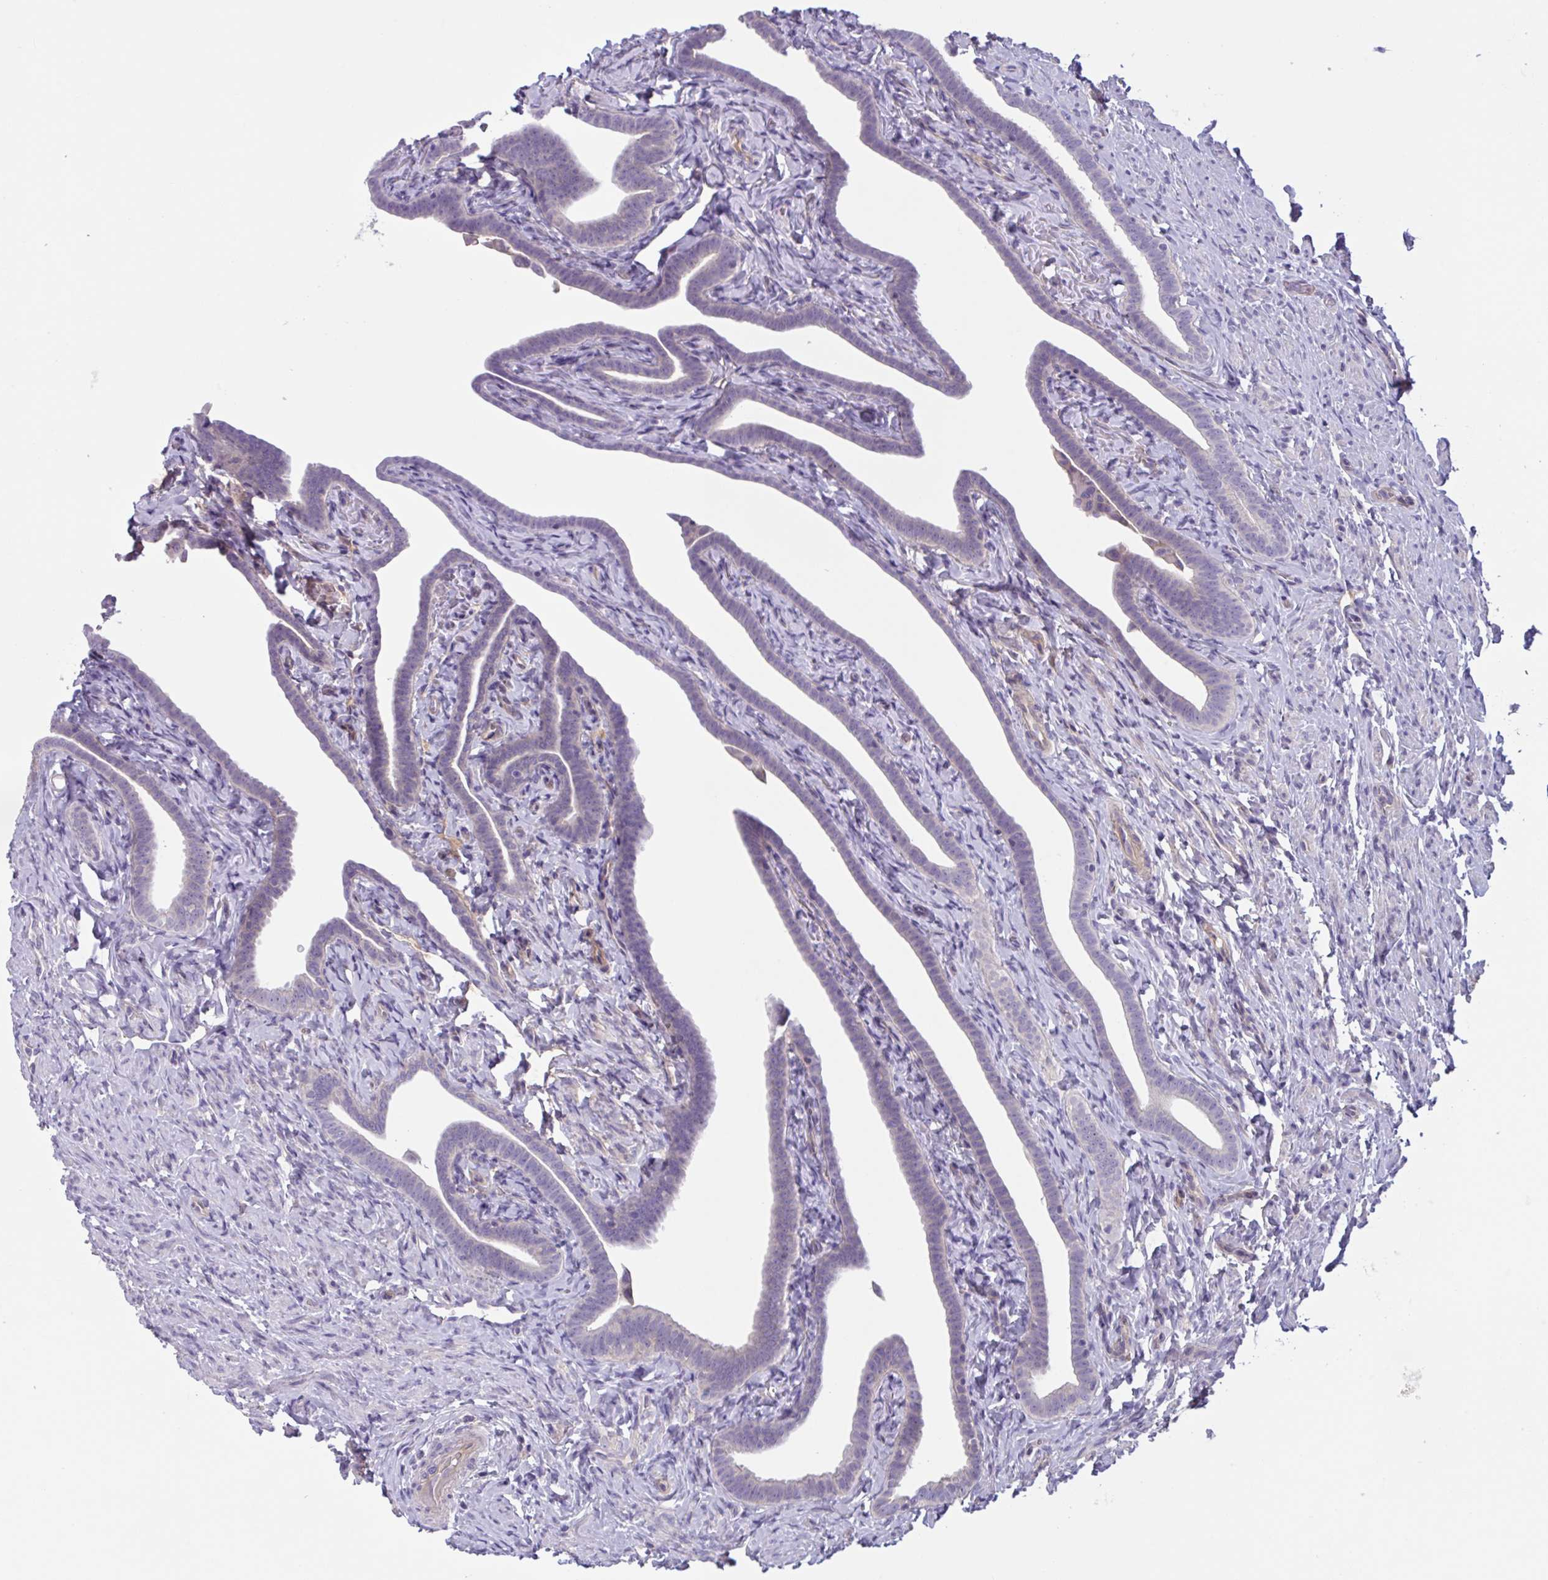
{"staining": {"intensity": "negative", "quantity": "none", "location": "none"}, "tissue": "fallopian tube", "cell_type": "Glandular cells", "image_type": "normal", "snomed": [{"axis": "morphology", "description": "Normal tissue, NOS"}, {"axis": "topography", "description": "Fallopian tube"}], "caption": "A high-resolution micrograph shows immunohistochemistry staining of benign fallopian tube, which displays no significant expression in glandular cells.", "gene": "TTC7B", "patient": {"sex": "female", "age": 69}}